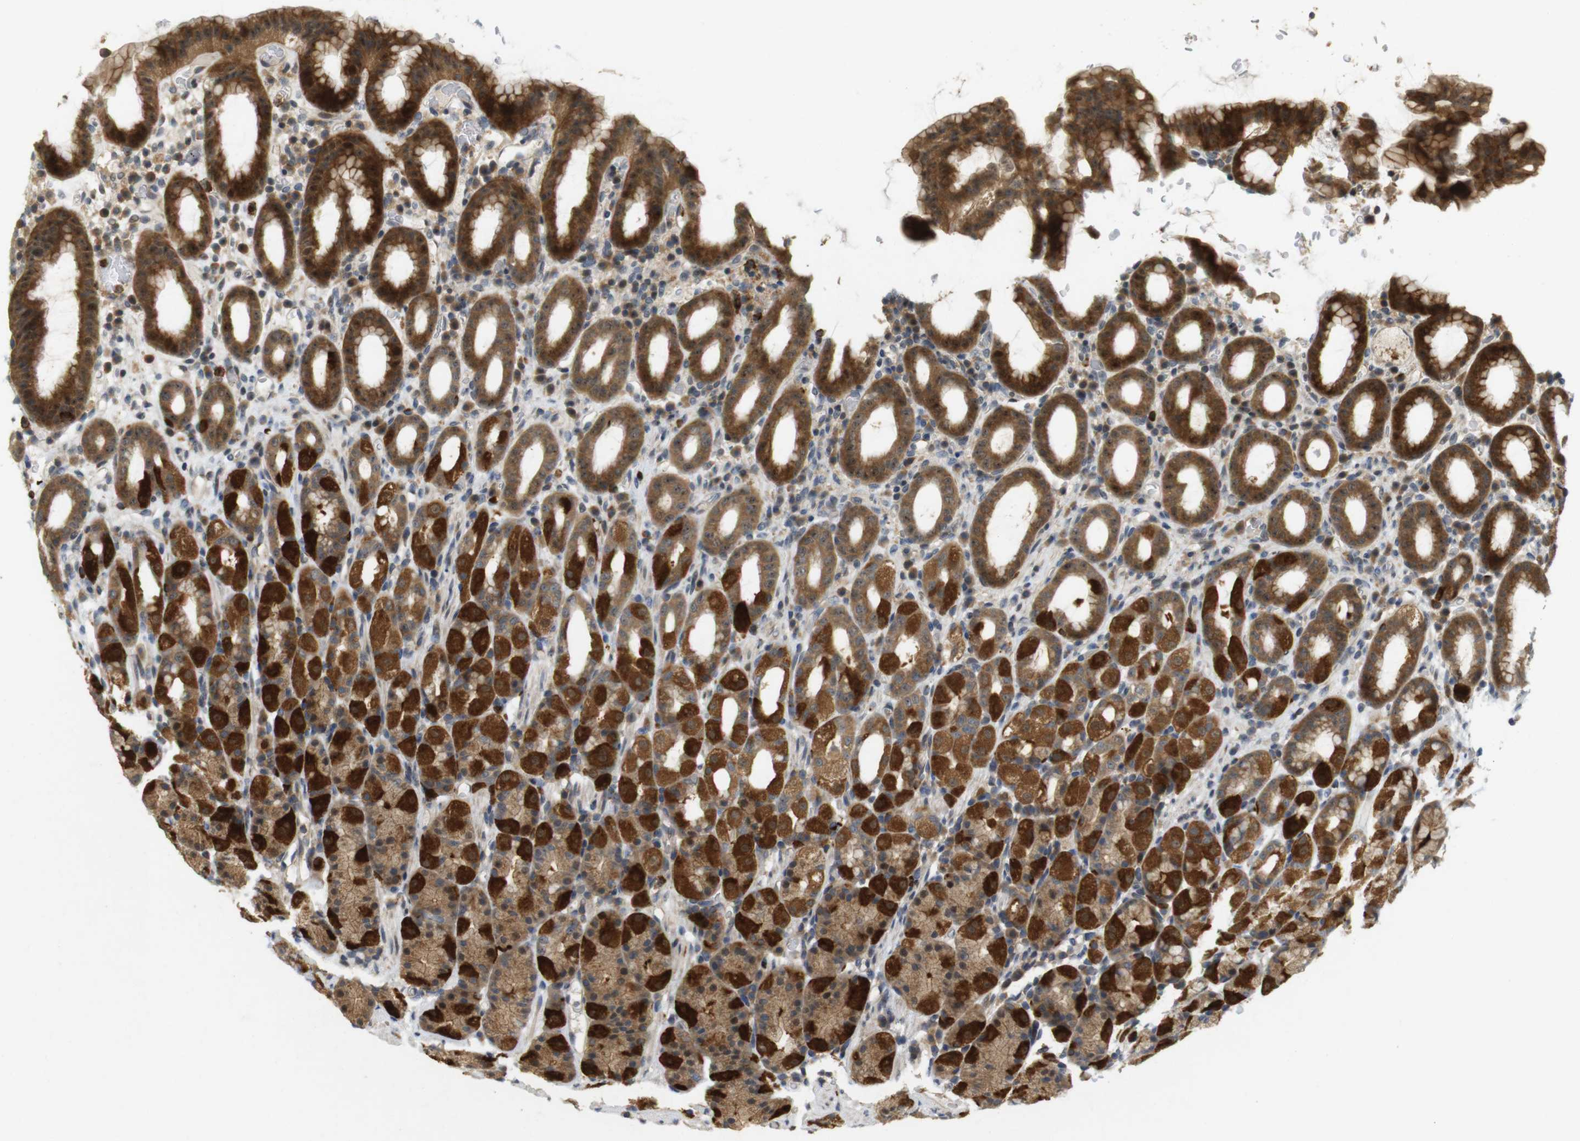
{"staining": {"intensity": "strong", "quantity": ">75%", "location": "cytoplasmic/membranous"}, "tissue": "stomach", "cell_type": "Glandular cells", "image_type": "normal", "snomed": [{"axis": "morphology", "description": "Normal tissue, NOS"}, {"axis": "topography", "description": "Stomach, upper"}], "caption": "A micrograph of human stomach stained for a protein reveals strong cytoplasmic/membranous brown staining in glandular cells. (Stains: DAB (3,3'-diaminobenzidine) in brown, nuclei in blue, Microscopy: brightfield microscopy at high magnification).", "gene": "TMX3", "patient": {"sex": "male", "age": 68}}